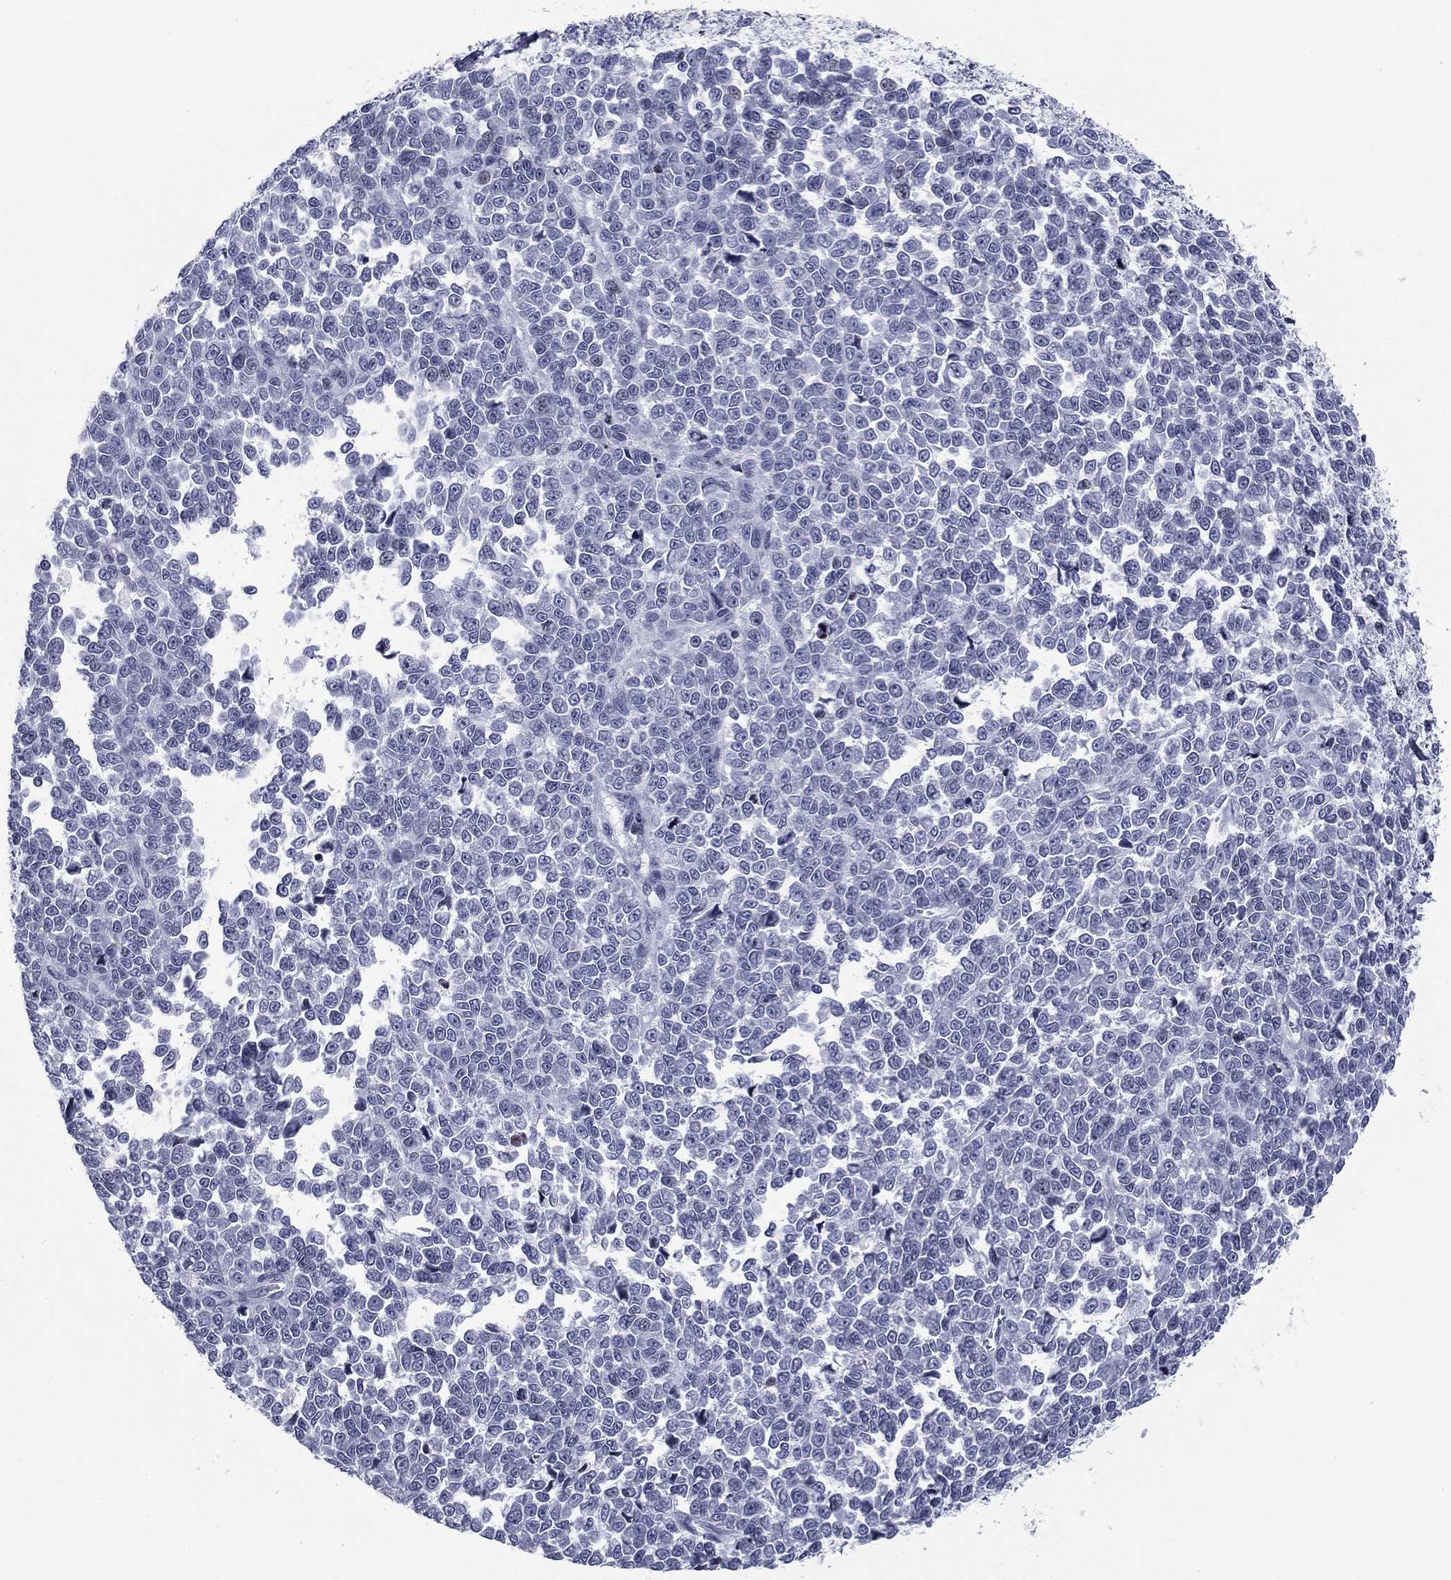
{"staining": {"intensity": "negative", "quantity": "none", "location": "none"}, "tissue": "melanoma", "cell_type": "Tumor cells", "image_type": "cancer", "snomed": [{"axis": "morphology", "description": "Malignant melanoma, NOS"}, {"axis": "topography", "description": "Skin"}], "caption": "The photomicrograph exhibits no staining of tumor cells in melanoma. Nuclei are stained in blue.", "gene": "CCDC144A", "patient": {"sex": "female", "age": 95}}